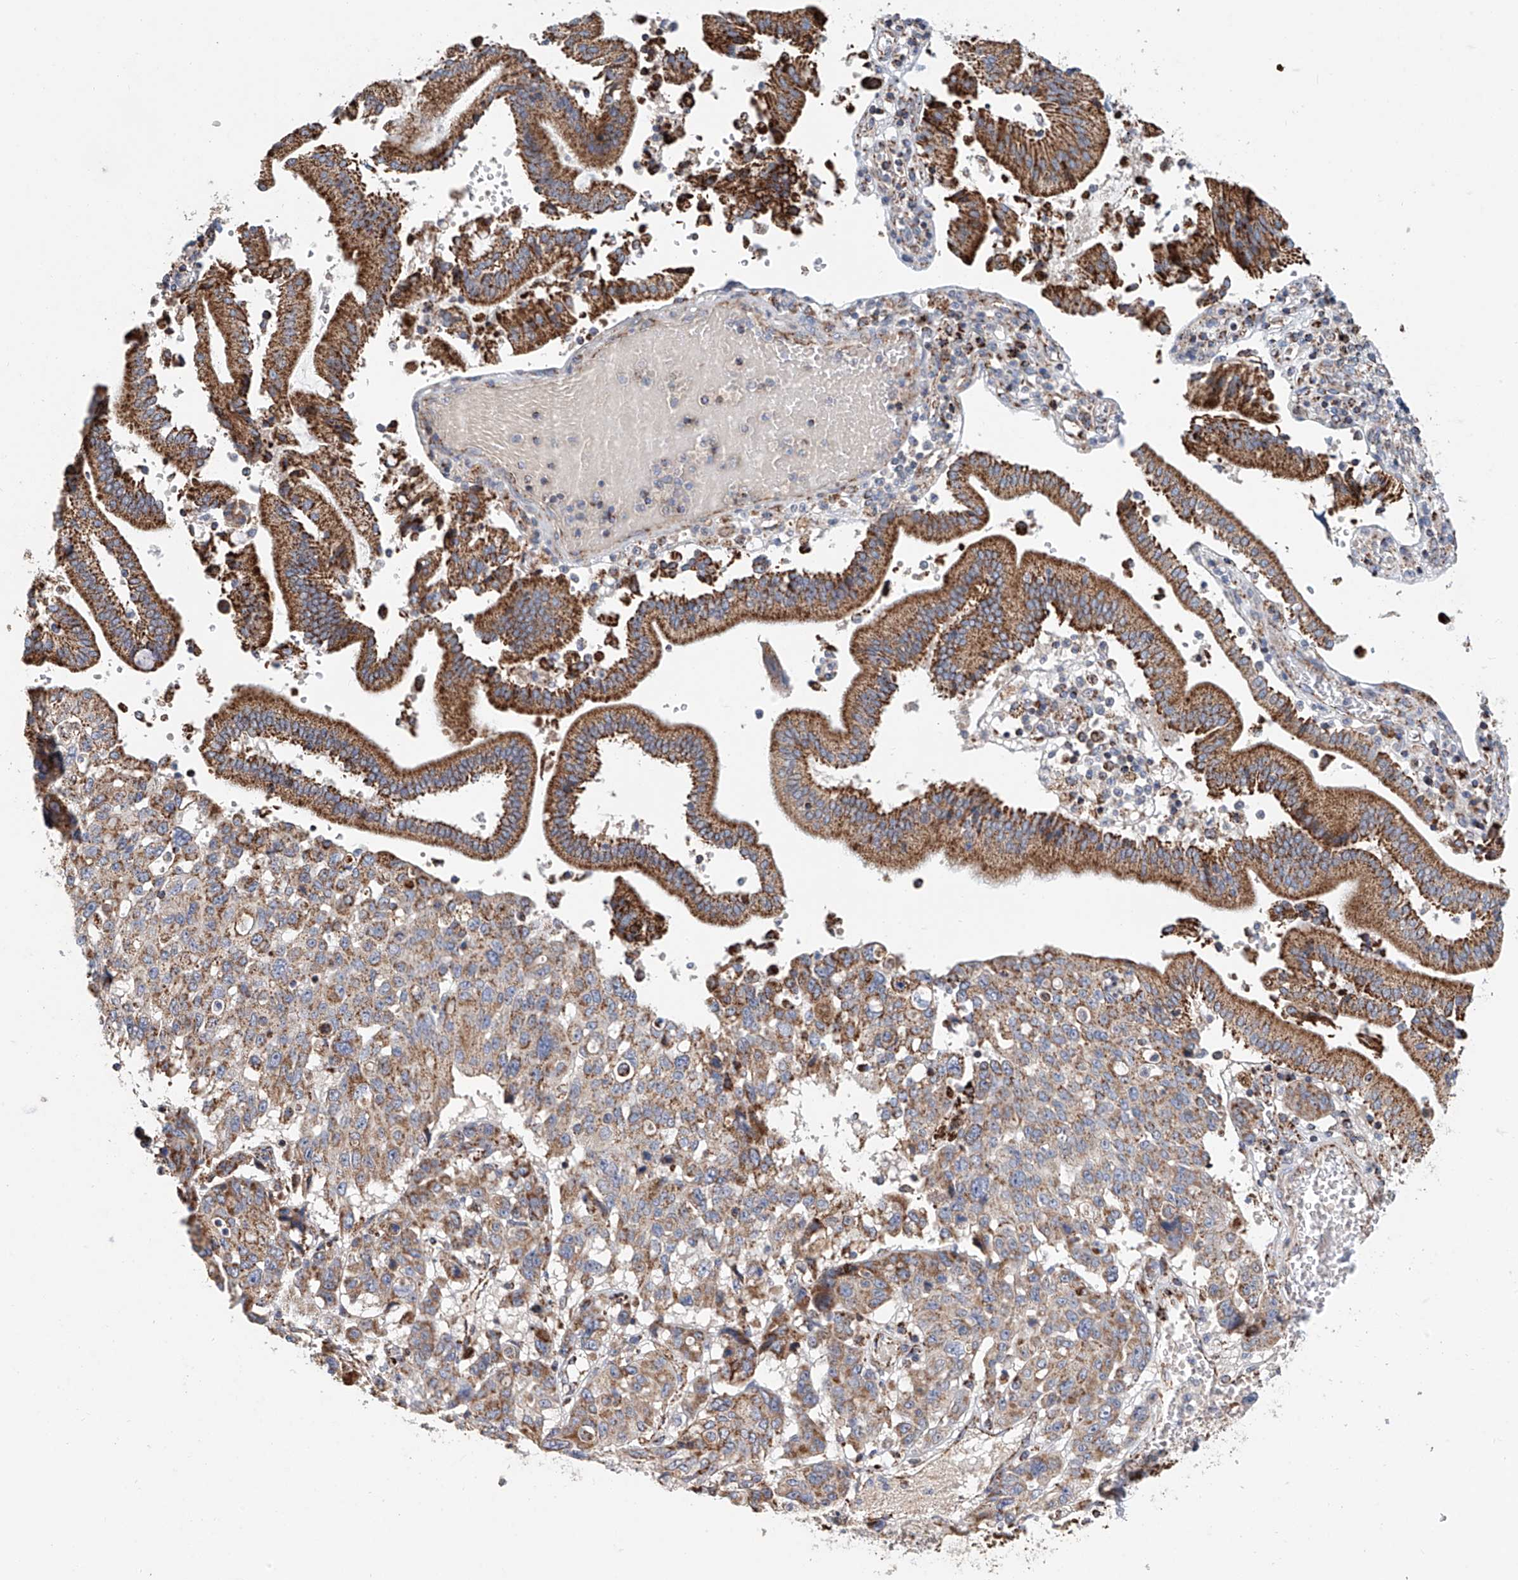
{"staining": {"intensity": "moderate", "quantity": ">75%", "location": "cytoplasmic/membranous"}, "tissue": "pancreatic cancer", "cell_type": "Tumor cells", "image_type": "cancer", "snomed": [{"axis": "morphology", "description": "Adenocarcinoma, NOS"}, {"axis": "topography", "description": "Pancreas"}], "caption": "Immunohistochemical staining of adenocarcinoma (pancreatic) demonstrates medium levels of moderate cytoplasmic/membranous staining in about >75% of tumor cells.", "gene": "MCL1", "patient": {"sex": "male", "age": 46}}